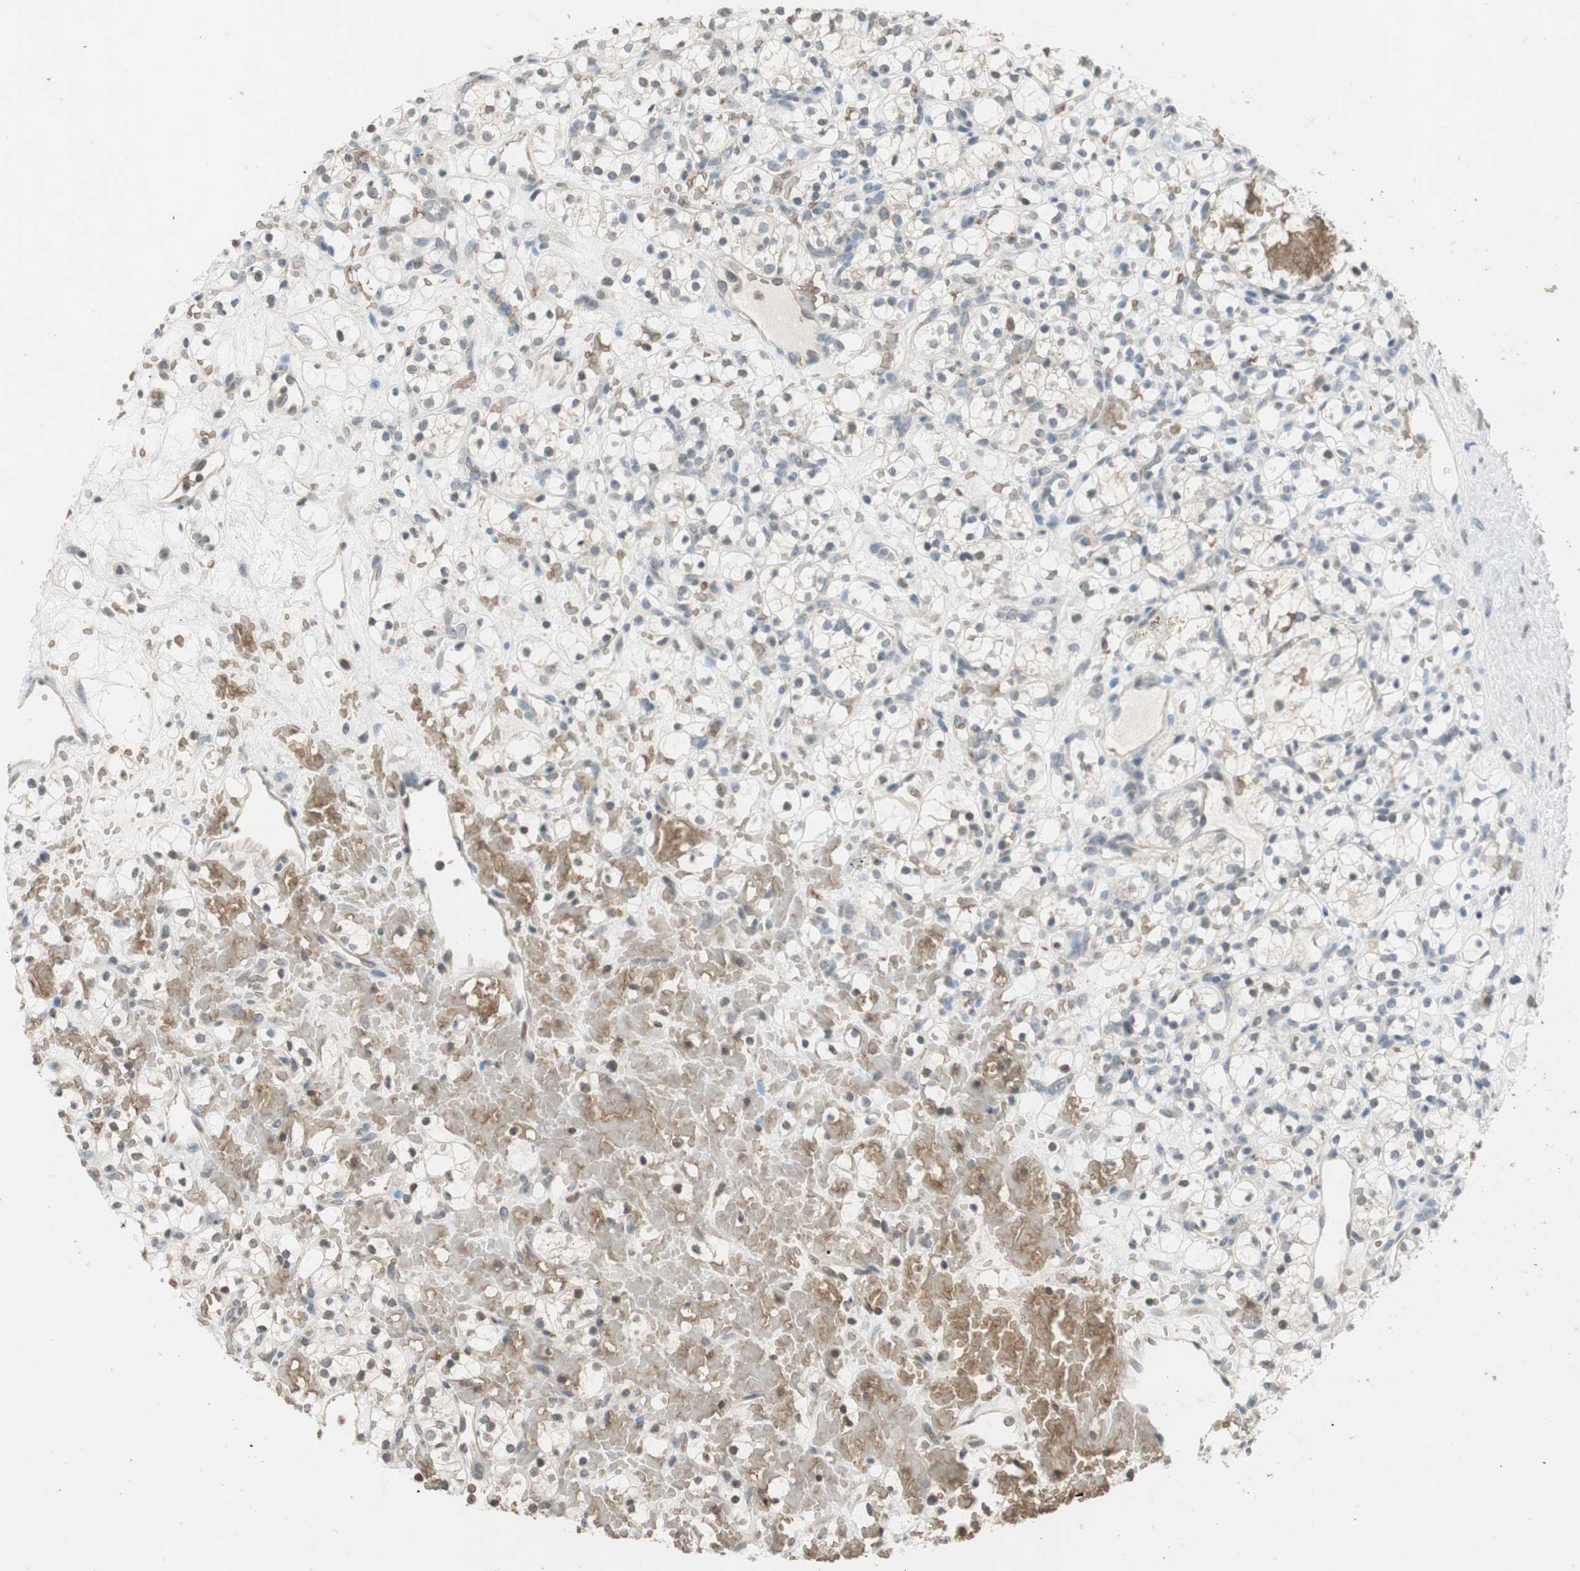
{"staining": {"intensity": "negative", "quantity": "none", "location": "none"}, "tissue": "renal cancer", "cell_type": "Tumor cells", "image_type": "cancer", "snomed": [{"axis": "morphology", "description": "Adenocarcinoma, NOS"}, {"axis": "topography", "description": "Kidney"}], "caption": "Photomicrograph shows no protein staining in tumor cells of adenocarcinoma (renal) tissue.", "gene": "GYPC", "patient": {"sex": "female", "age": 60}}